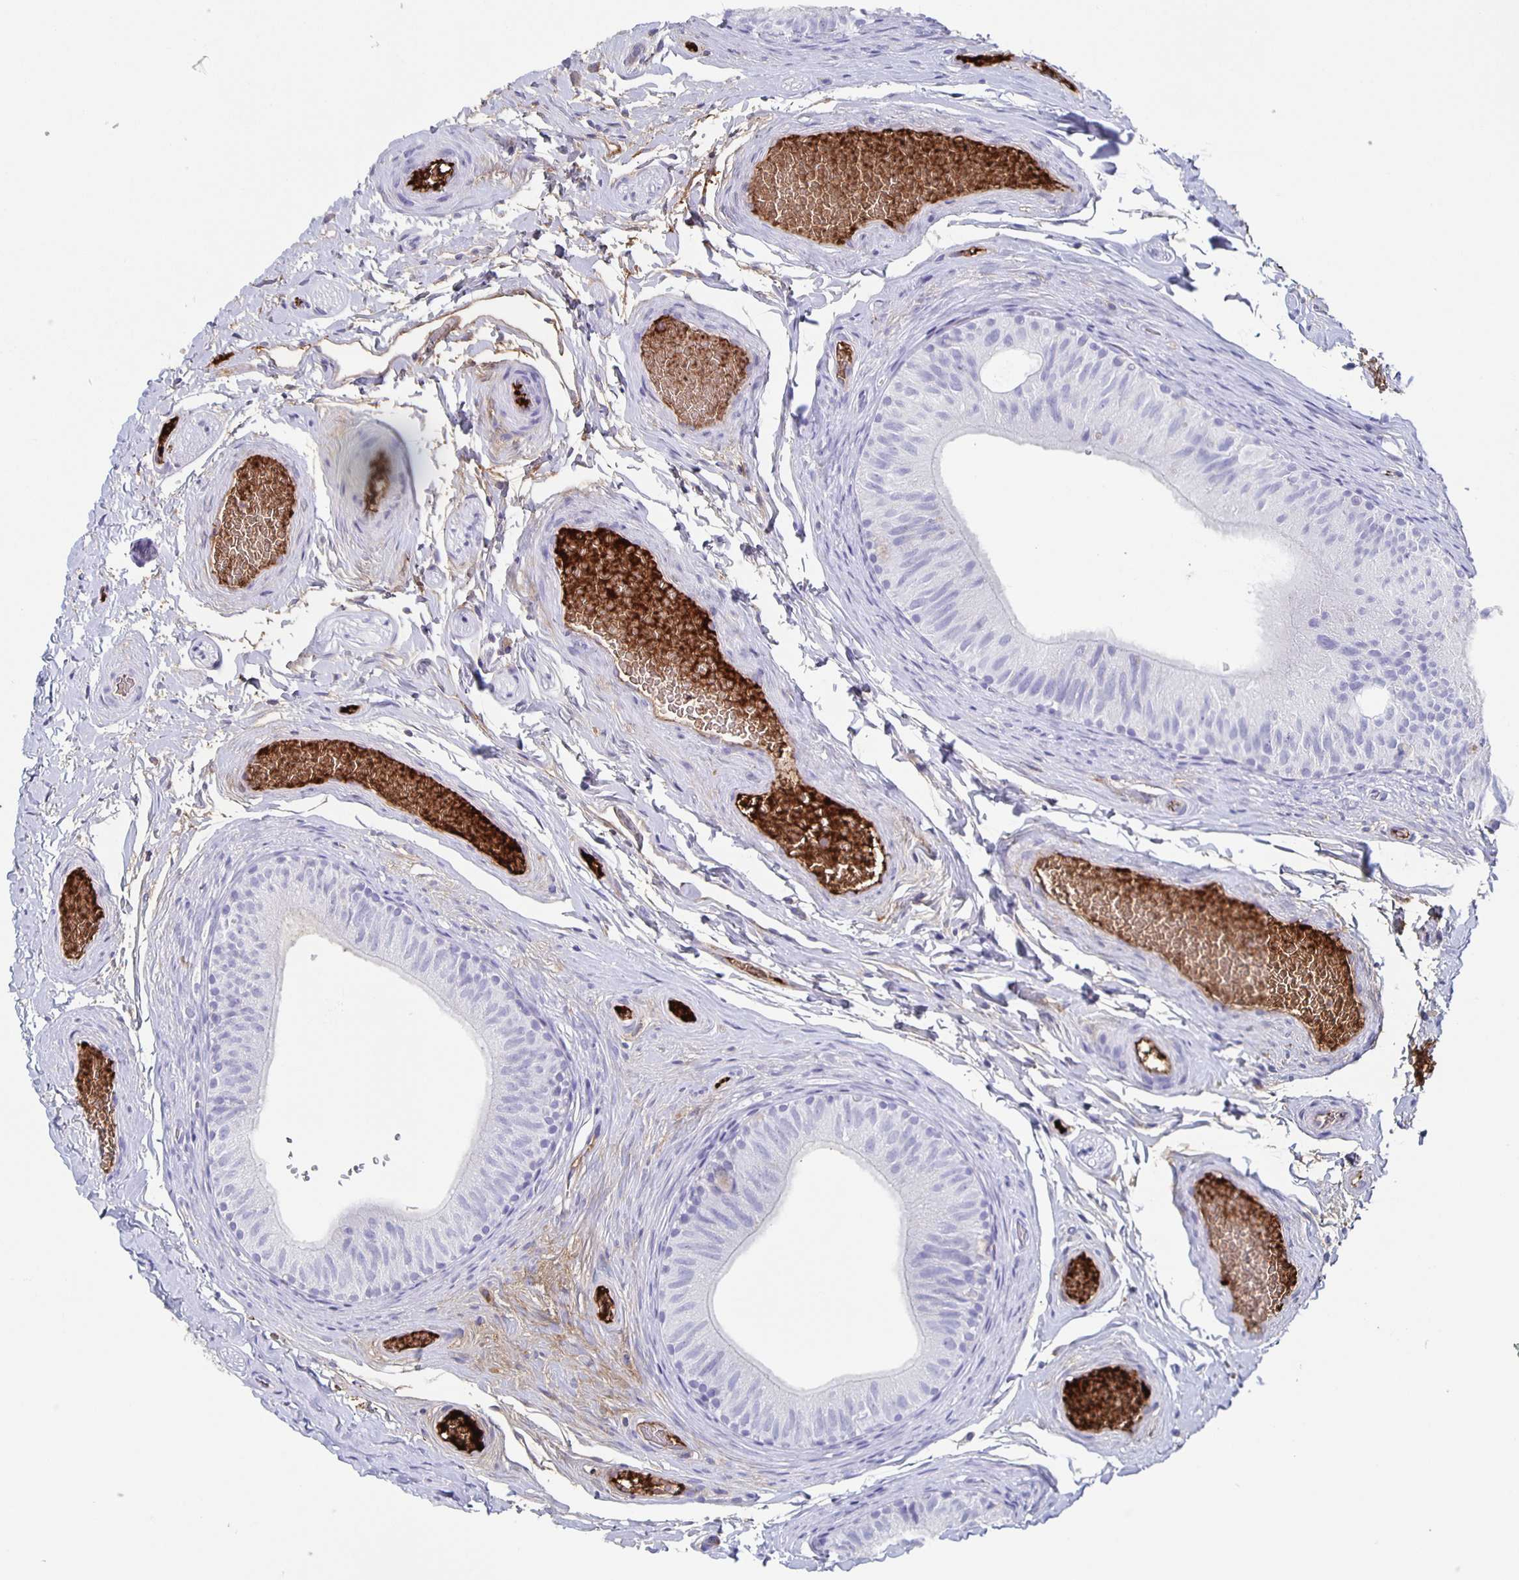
{"staining": {"intensity": "negative", "quantity": "none", "location": "none"}, "tissue": "epididymis", "cell_type": "Glandular cells", "image_type": "normal", "snomed": [{"axis": "morphology", "description": "Normal tissue, NOS"}, {"axis": "topography", "description": "Epididymis, spermatic cord, NOS"}, {"axis": "topography", "description": "Epididymis"}], "caption": "Glandular cells are negative for protein expression in benign human epididymis. (DAB immunohistochemistry with hematoxylin counter stain).", "gene": "FGA", "patient": {"sex": "male", "age": 31}}